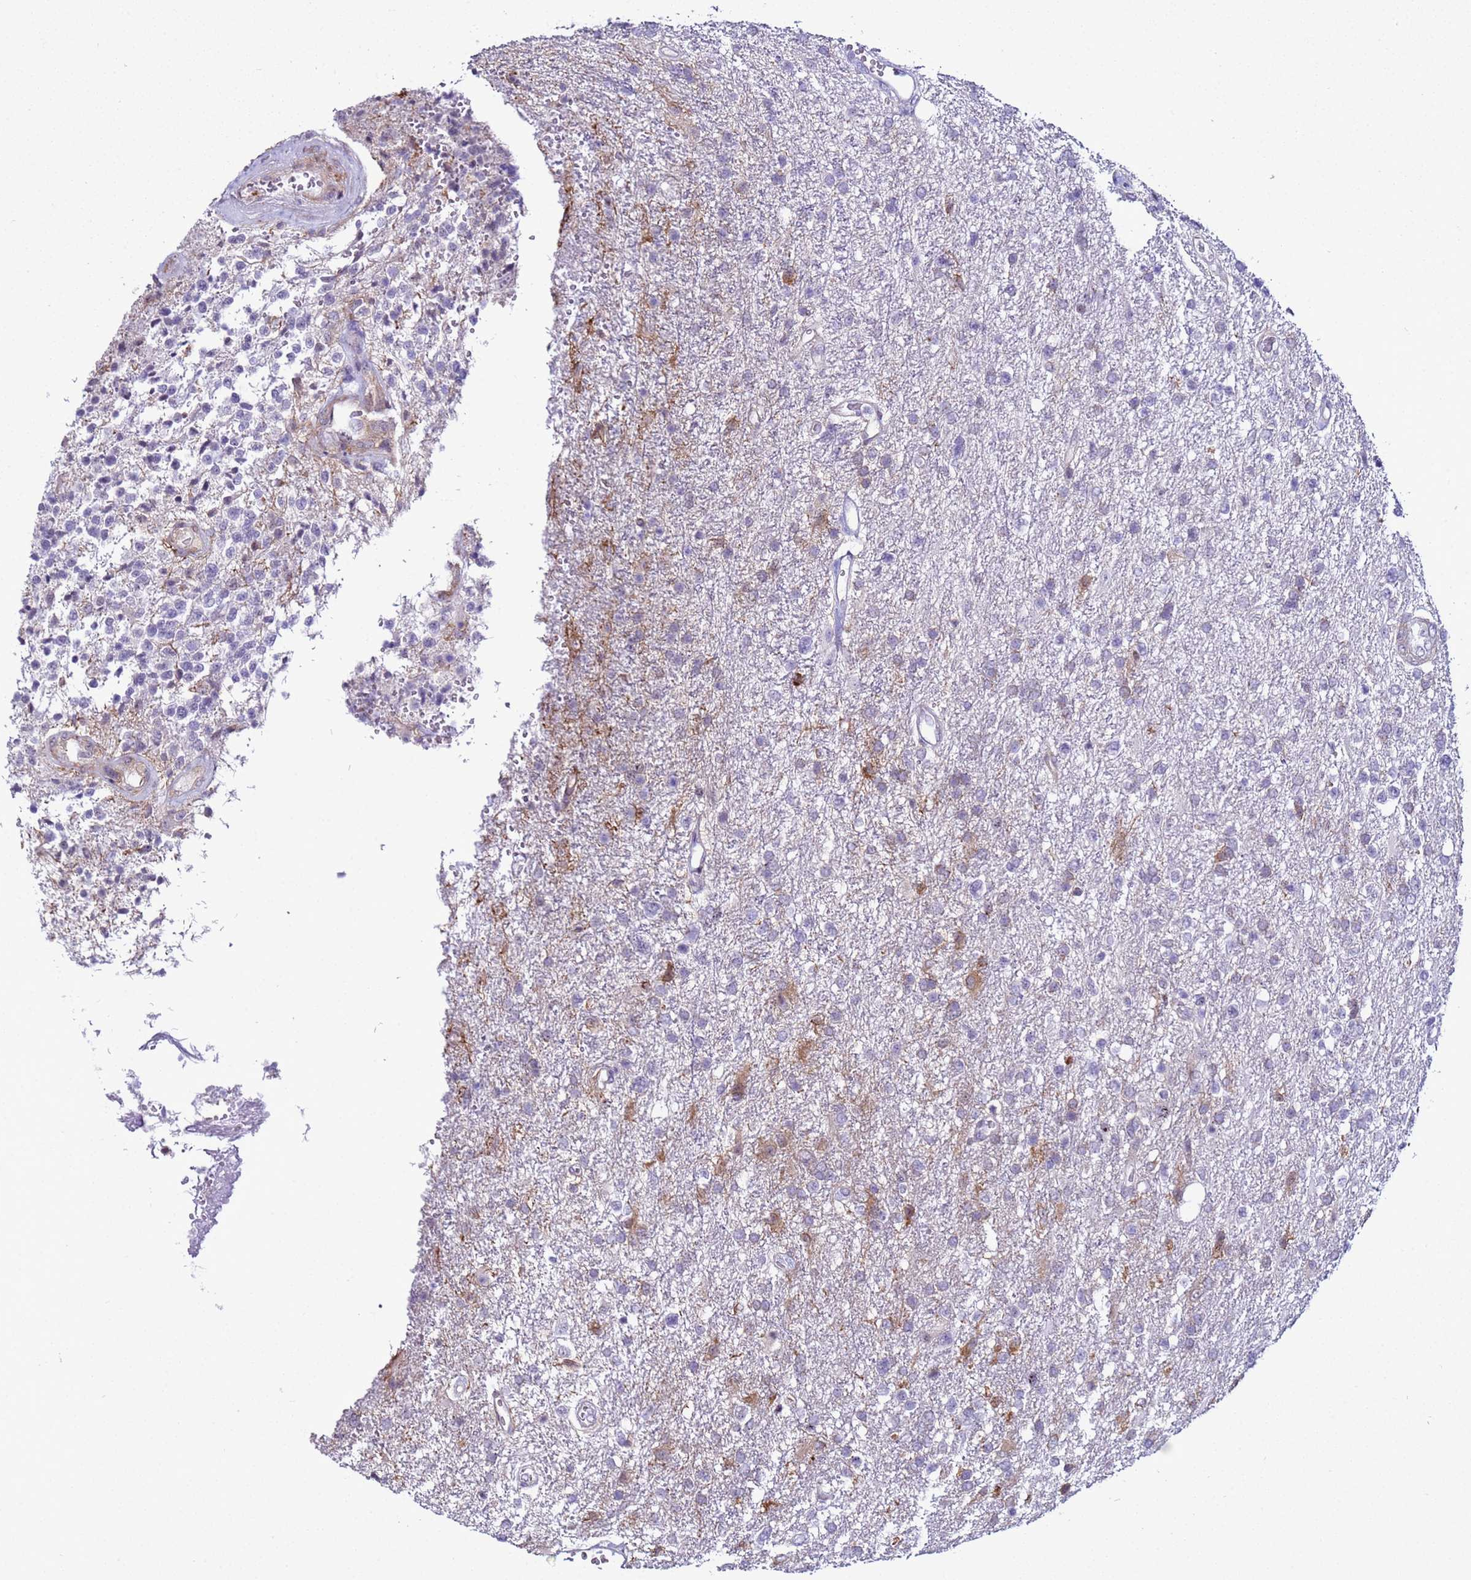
{"staining": {"intensity": "negative", "quantity": "none", "location": "none"}, "tissue": "glioma", "cell_type": "Tumor cells", "image_type": "cancer", "snomed": [{"axis": "morphology", "description": "Glioma, malignant, High grade"}, {"axis": "topography", "description": "Brain"}], "caption": "Histopathology image shows no protein staining in tumor cells of glioma tissue.", "gene": "LRRC10B", "patient": {"sex": "male", "age": 56}}